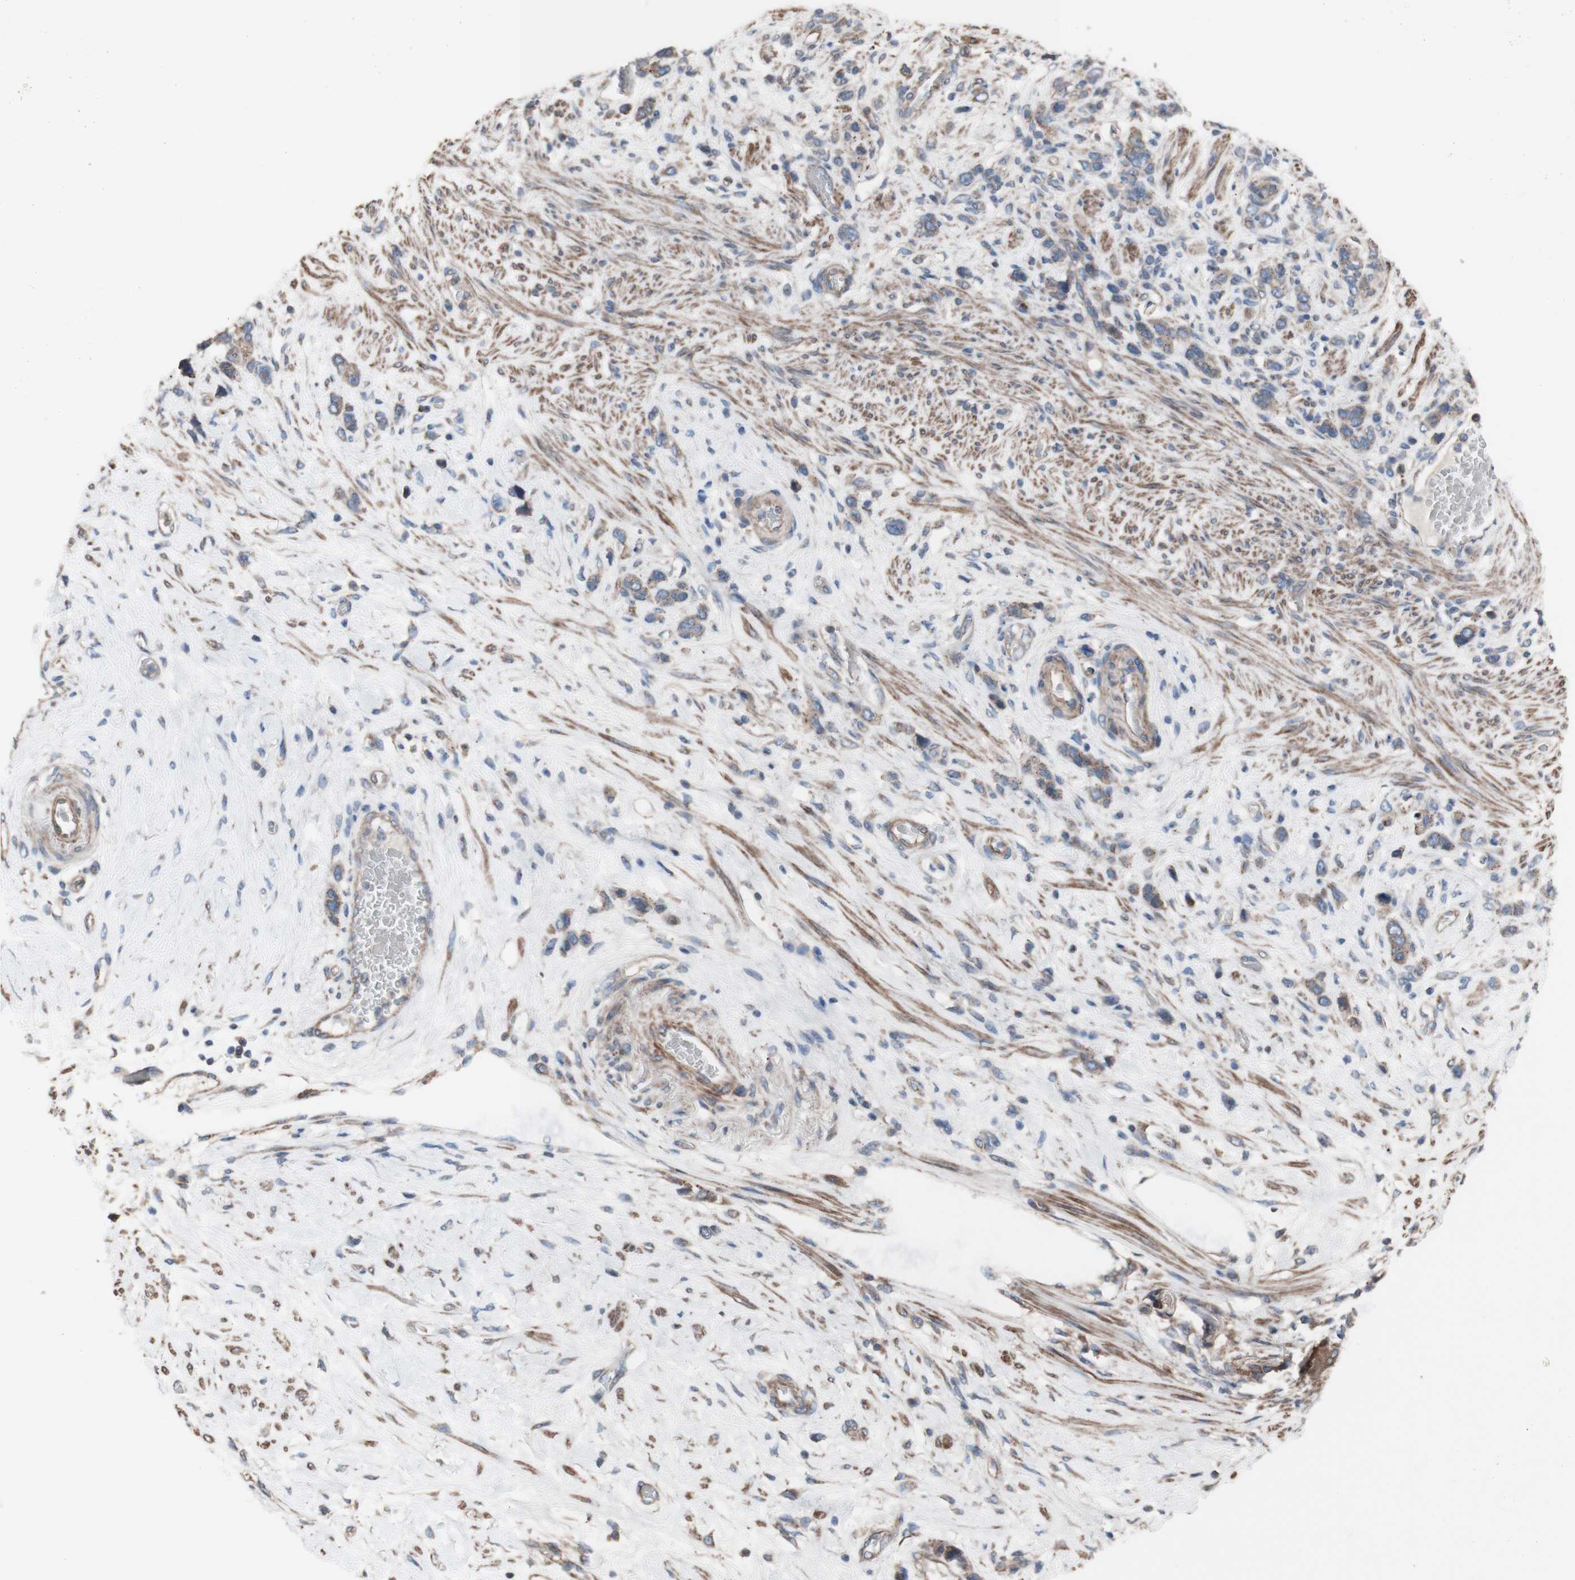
{"staining": {"intensity": "weak", "quantity": ">75%", "location": "cytoplasmic/membranous"}, "tissue": "stomach cancer", "cell_type": "Tumor cells", "image_type": "cancer", "snomed": [{"axis": "morphology", "description": "Adenocarcinoma, NOS"}, {"axis": "morphology", "description": "Adenocarcinoma, High grade"}, {"axis": "topography", "description": "Stomach, upper"}, {"axis": "topography", "description": "Stomach, lower"}], "caption": "Human stomach cancer stained with a protein marker displays weak staining in tumor cells.", "gene": "COPB1", "patient": {"sex": "female", "age": 65}}